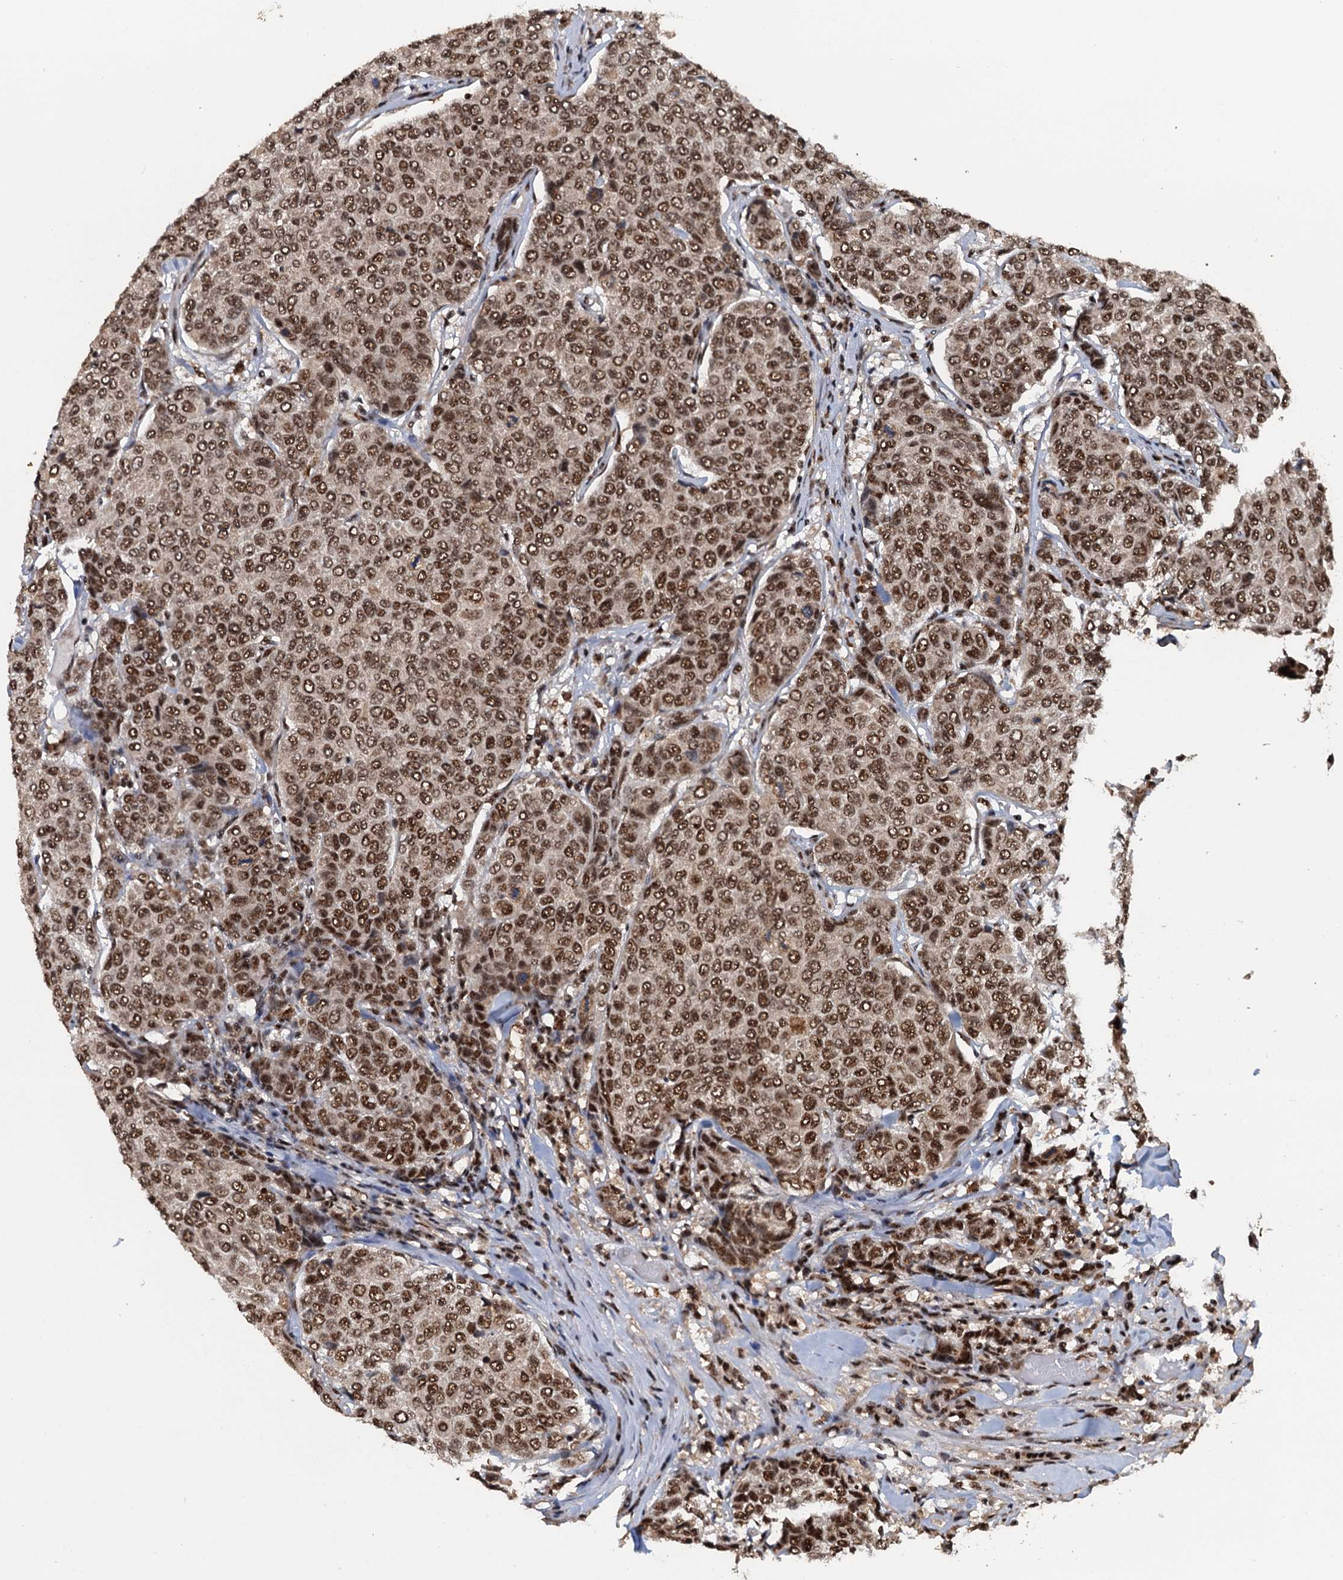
{"staining": {"intensity": "moderate", "quantity": ">75%", "location": "nuclear"}, "tissue": "breast cancer", "cell_type": "Tumor cells", "image_type": "cancer", "snomed": [{"axis": "morphology", "description": "Duct carcinoma"}, {"axis": "topography", "description": "Breast"}], "caption": "Protein staining of breast infiltrating ductal carcinoma tissue exhibits moderate nuclear staining in approximately >75% of tumor cells.", "gene": "ZC3H18", "patient": {"sex": "female", "age": 55}}